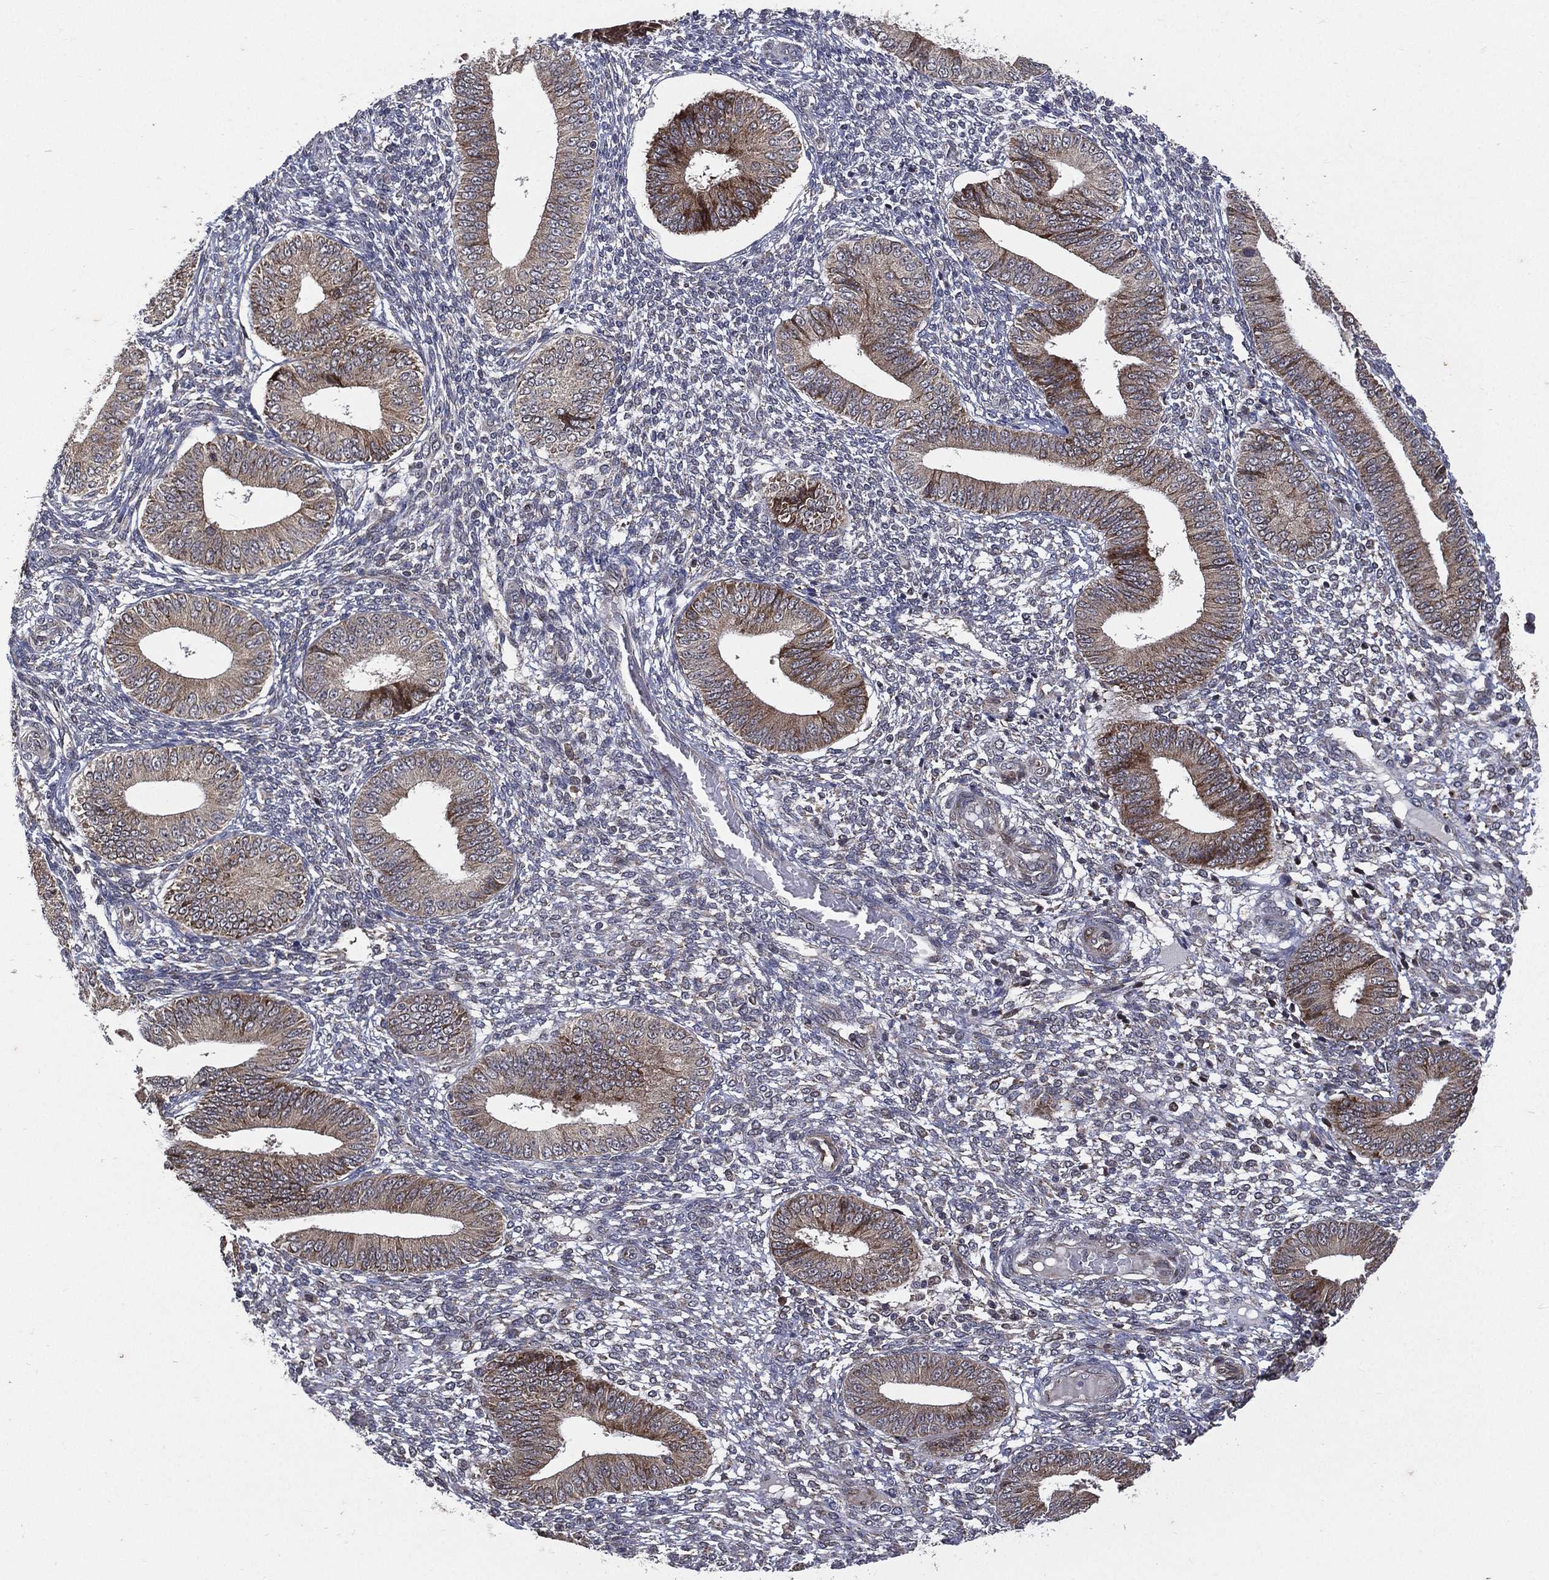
{"staining": {"intensity": "strong", "quantity": "25%-75%", "location": "cytoplasmic/membranous"}, "tissue": "endometrium", "cell_type": "Cells in endometrial stroma", "image_type": "normal", "snomed": [{"axis": "morphology", "description": "Normal tissue, NOS"}, {"axis": "topography", "description": "Endometrium"}], "caption": "Cells in endometrial stroma display high levels of strong cytoplasmic/membranous expression in approximately 25%-75% of cells in benign human endometrium. (brown staining indicates protein expression, while blue staining denotes nuclei).", "gene": "RAB11FIP4", "patient": {"sex": "female", "age": 42}}